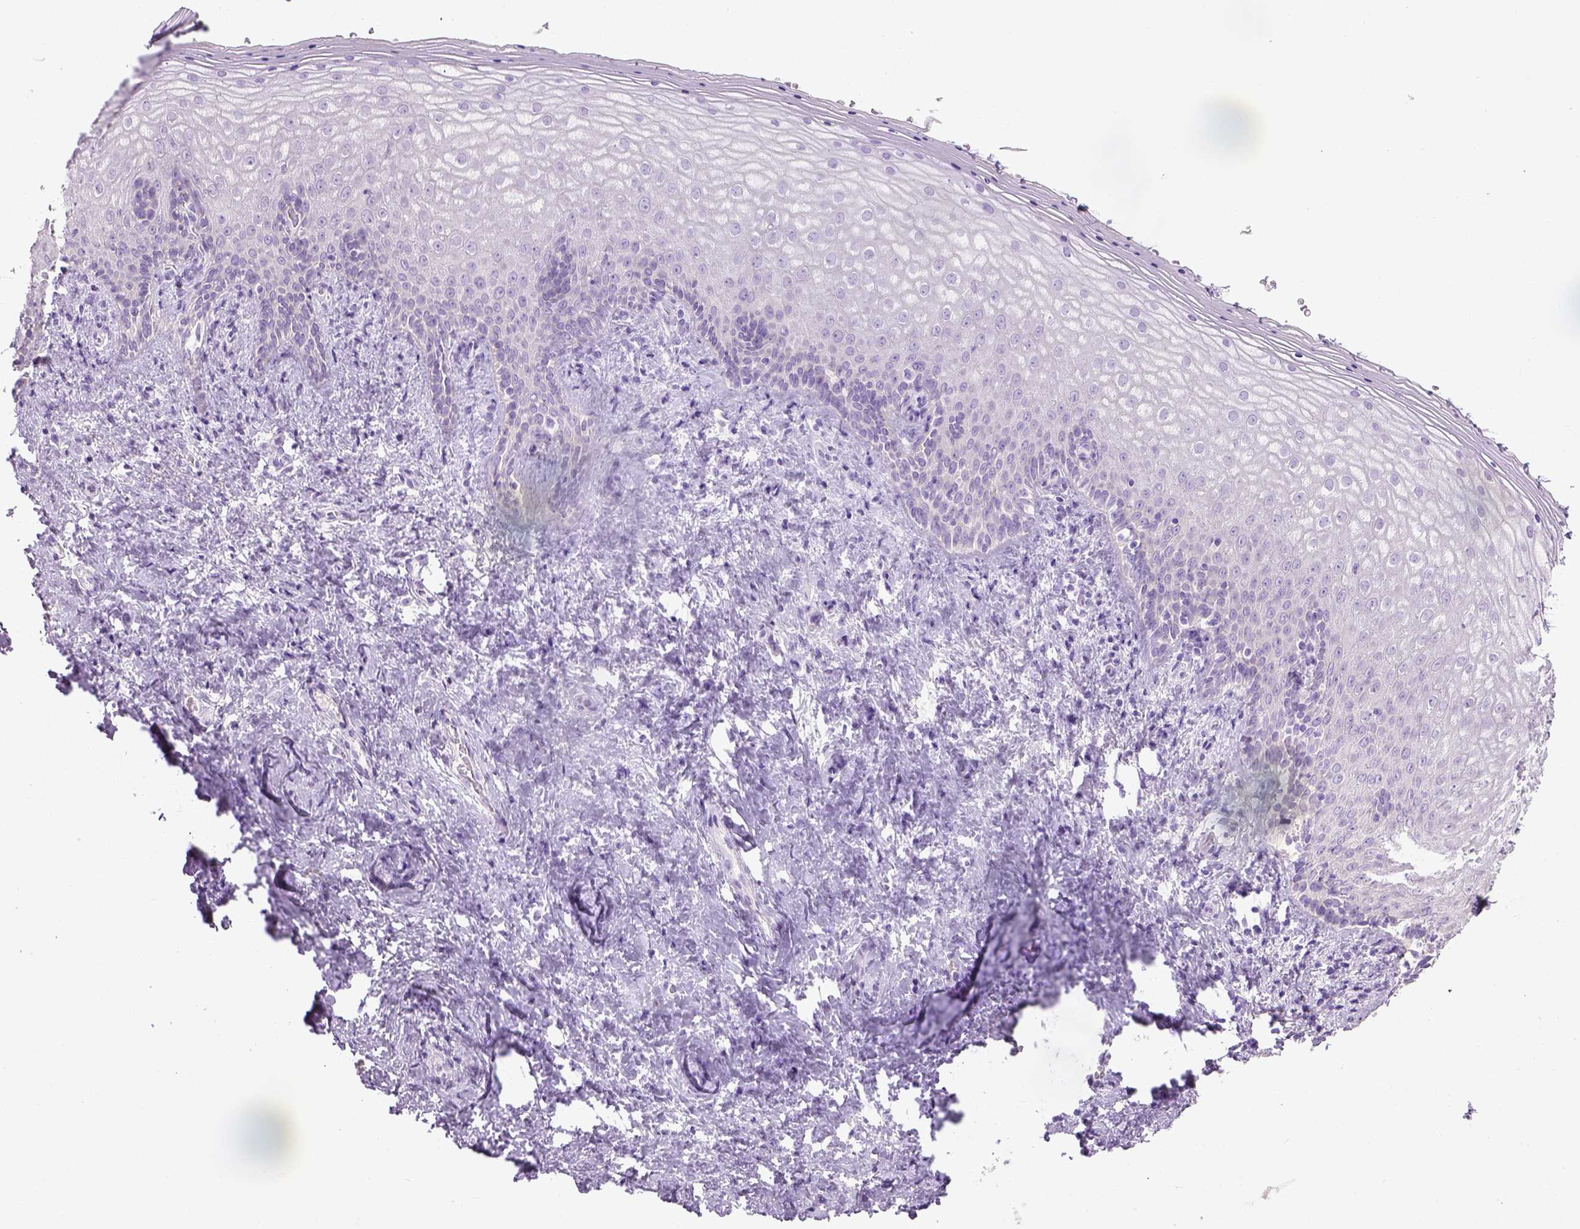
{"staining": {"intensity": "negative", "quantity": "none", "location": "none"}, "tissue": "vagina", "cell_type": "Squamous epithelial cells", "image_type": "normal", "snomed": [{"axis": "morphology", "description": "Normal tissue, NOS"}, {"axis": "topography", "description": "Vagina"}], "caption": "This is an IHC image of benign vagina. There is no staining in squamous epithelial cells.", "gene": "CYP24A1", "patient": {"sex": "female", "age": 42}}